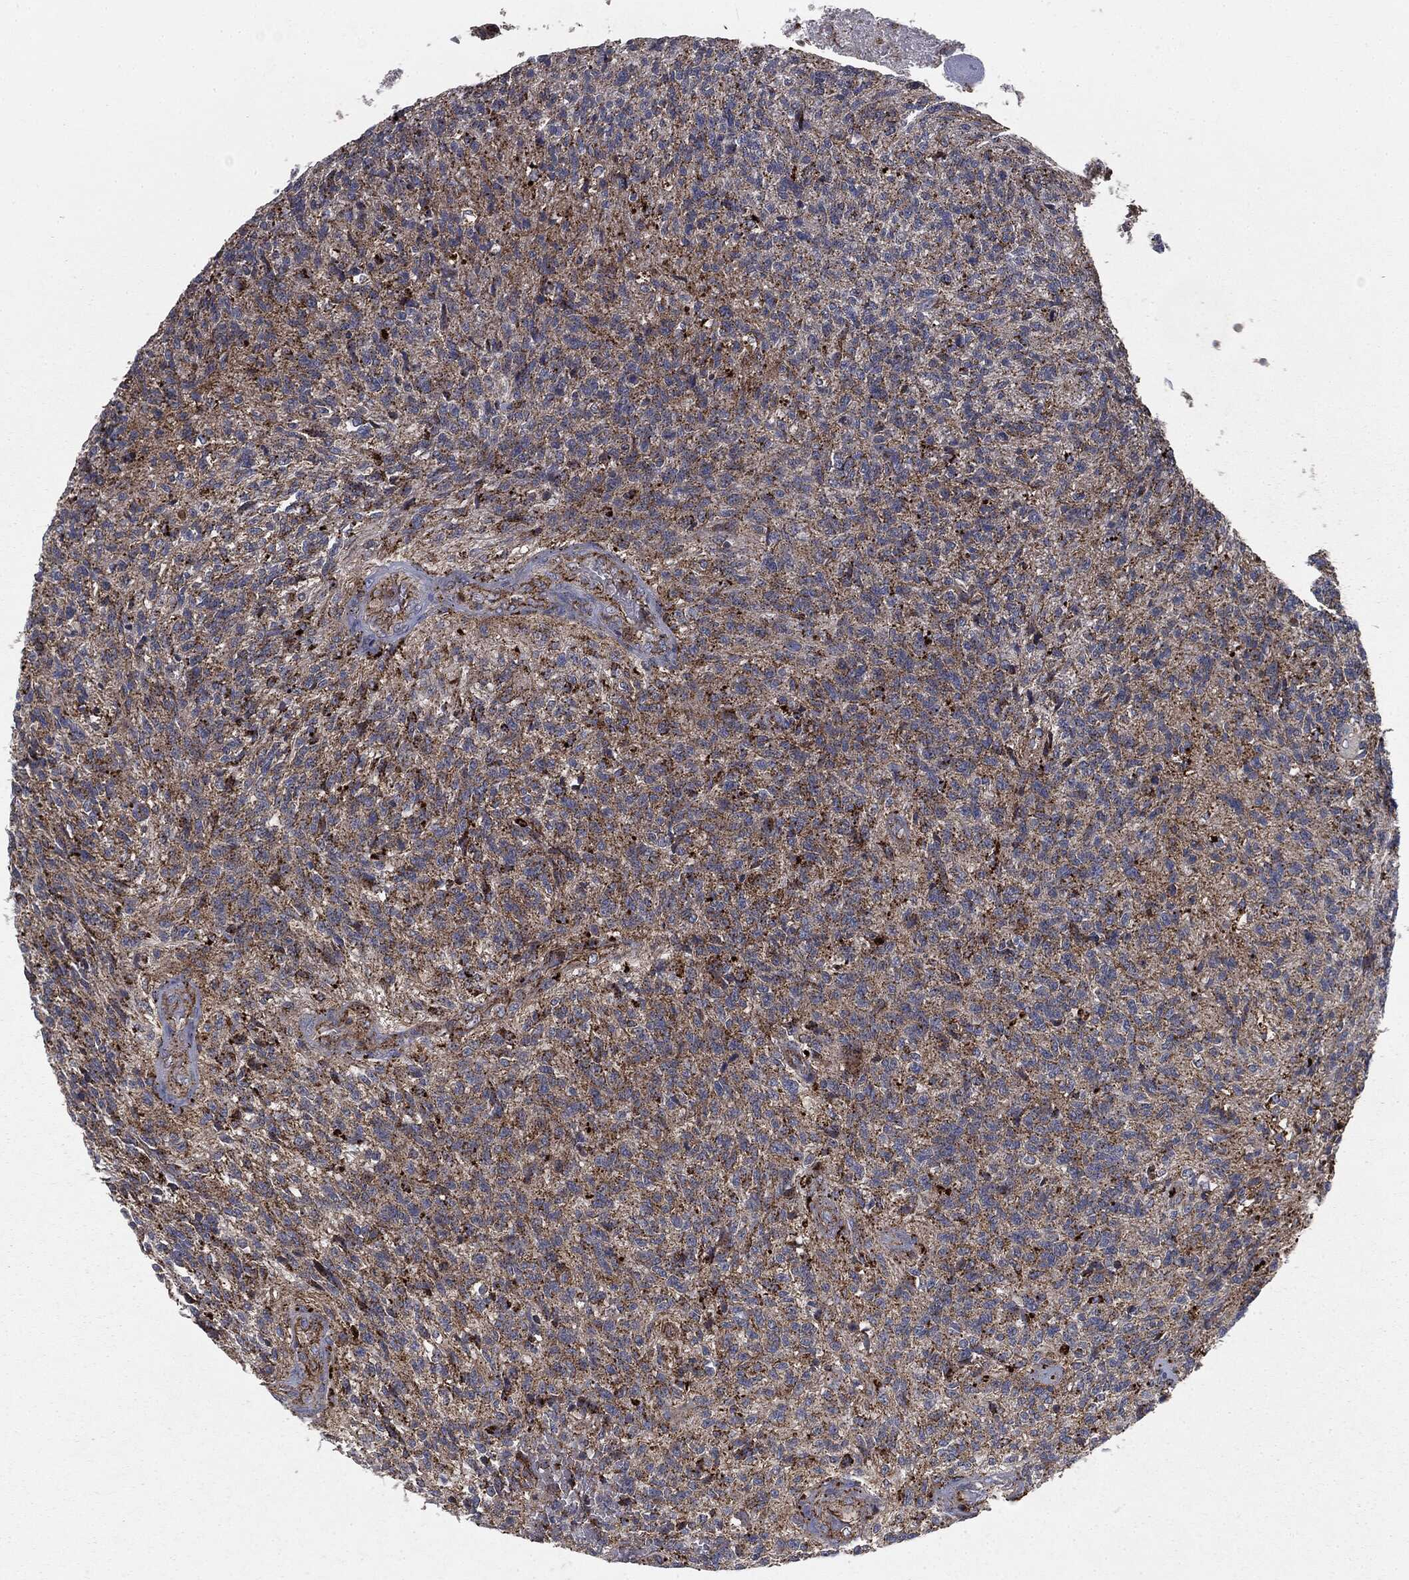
{"staining": {"intensity": "strong", "quantity": "25%-75%", "location": "cytoplasmic/membranous"}, "tissue": "glioma", "cell_type": "Tumor cells", "image_type": "cancer", "snomed": [{"axis": "morphology", "description": "Glioma, malignant, High grade"}, {"axis": "topography", "description": "Brain"}], "caption": "This histopathology image reveals IHC staining of glioma, with high strong cytoplasmic/membranous expression in about 25%-75% of tumor cells.", "gene": "CTSA", "patient": {"sex": "male", "age": 56}}